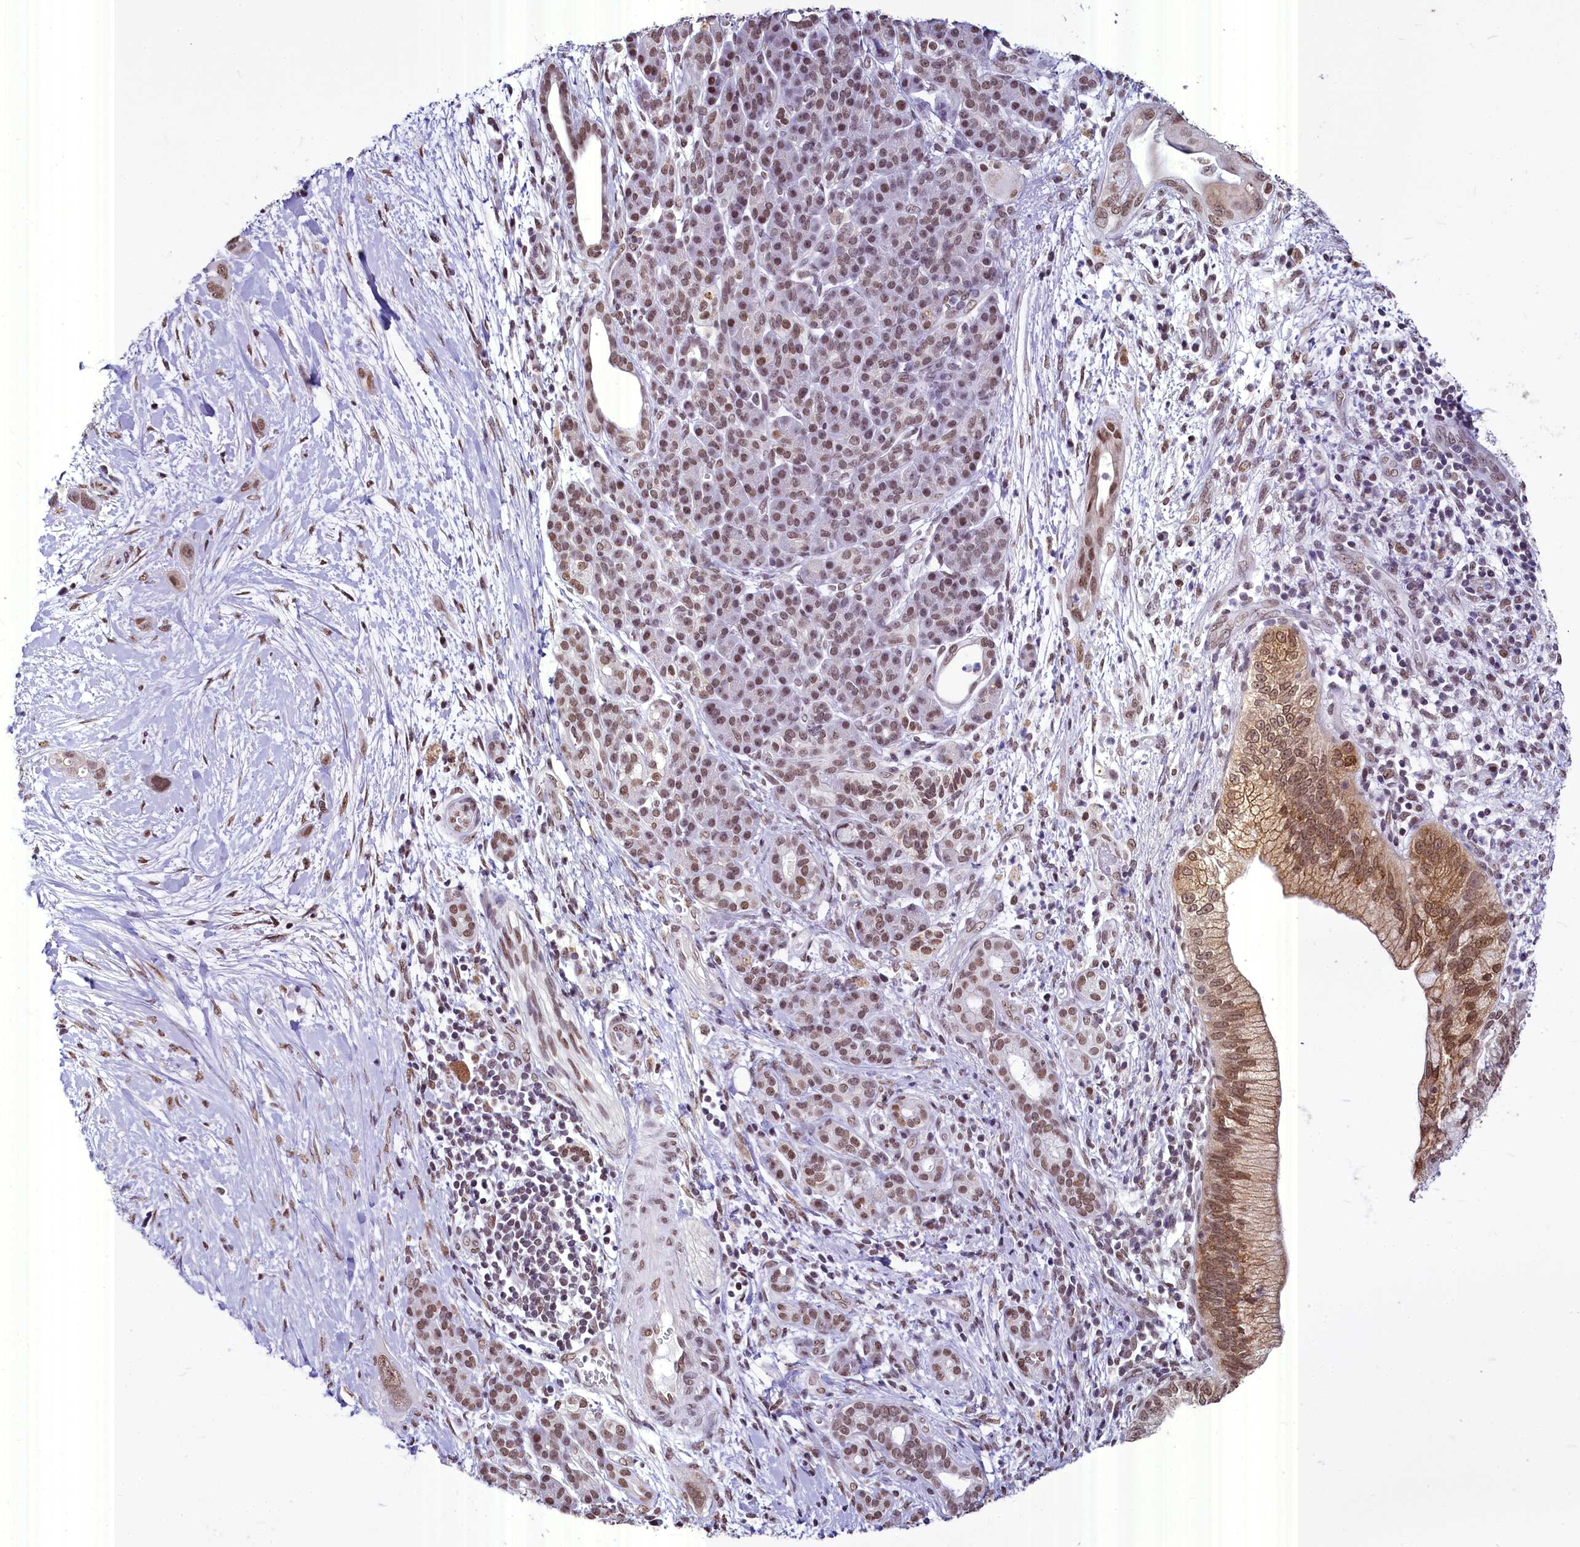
{"staining": {"intensity": "moderate", "quantity": ">75%", "location": "cytoplasmic/membranous,nuclear"}, "tissue": "pancreatic cancer", "cell_type": "Tumor cells", "image_type": "cancer", "snomed": [{"axis": "morphology", "description": "Adenocarcinoma, NOS"}, {"axis": "topography", "description": "Pancreas"}], "caption": "The histopathology image shows a brown stain indicating the presence of a protein in the cytoplasmic/membranous and nuclear of tumor cells in pancreatic cancer (adenocarcinoma). (Stains: DAB in brown, nuclei in blue, Microscopy: brightfield microscopy at high magnification).", "gene": "PARPBP", "patient": {"sex": "male", "age": 59}}